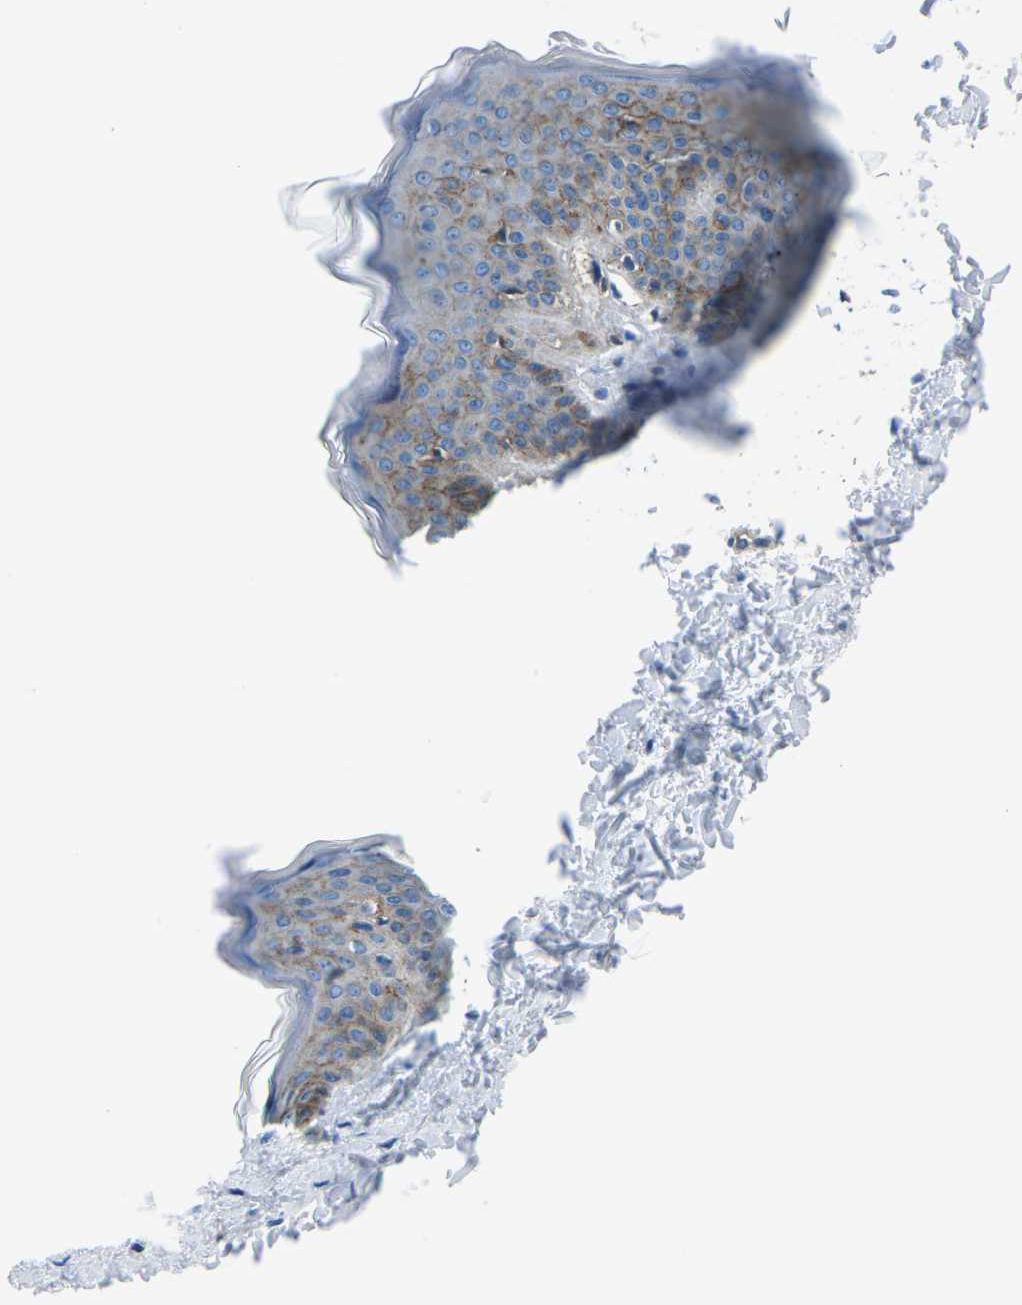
{"staining": {"intensity": "weak", "quantity": "25%-75%", "location": "cytoplasmic/membranous"}, "tissue": "skin", "cell_type": "Fibroblasts", "image_type": "normal", "snomed": [{"axis": "morphology", "description": "Normal tissue, NOS"}, {"axis": "topography", "description": "Skin"}], "caption": "IHC (DAB) staining of benign skin shows weak cytoplasmic/membranous protein staining in about 25%-75% of fibroblasts.", "gene": "SOCS4", "patient": {"sex": "female", "age": 17}}